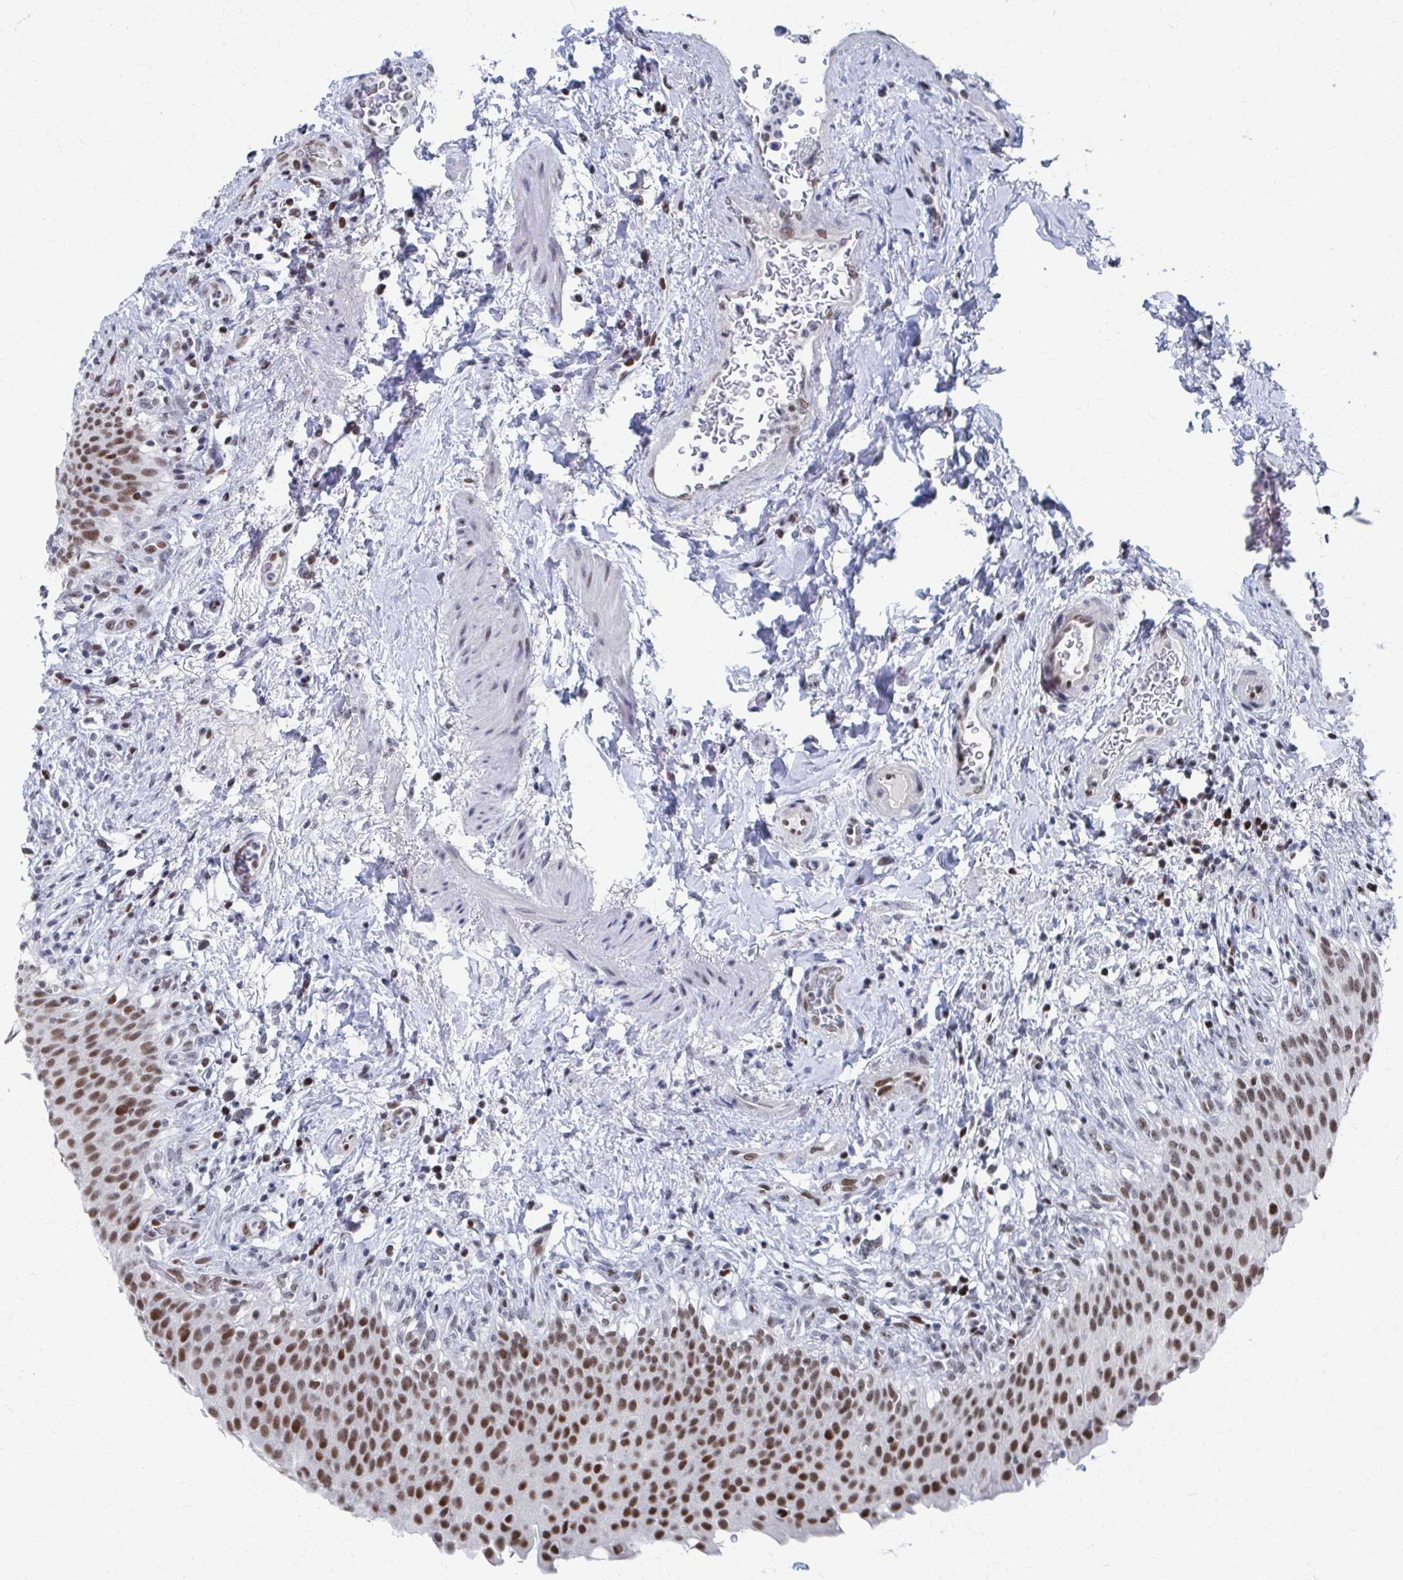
{"staining": {"intensity": "moderate", "quantity": ">75%", "location": "nuclear"}, "tissue": "urinary bladder", "cell_type": "Urothelial cells", "image_type": "normal", "snomed": [{"axis": "morphology", "description": "Normal tissue, NOS"}, {"axis": "topography", "description": "Urinary bladder"}, {"axis": "topography", "description": "Peripheral nerve tissue"}], "caption": "Urinary bladder stained with DAB immunohistochemistry (IHC) displays medium levels of moderate nuclear staining in about >75% of urothelial cells.", "gene": "CDIN1", "patient": {"sex": "female", "age": 60}}